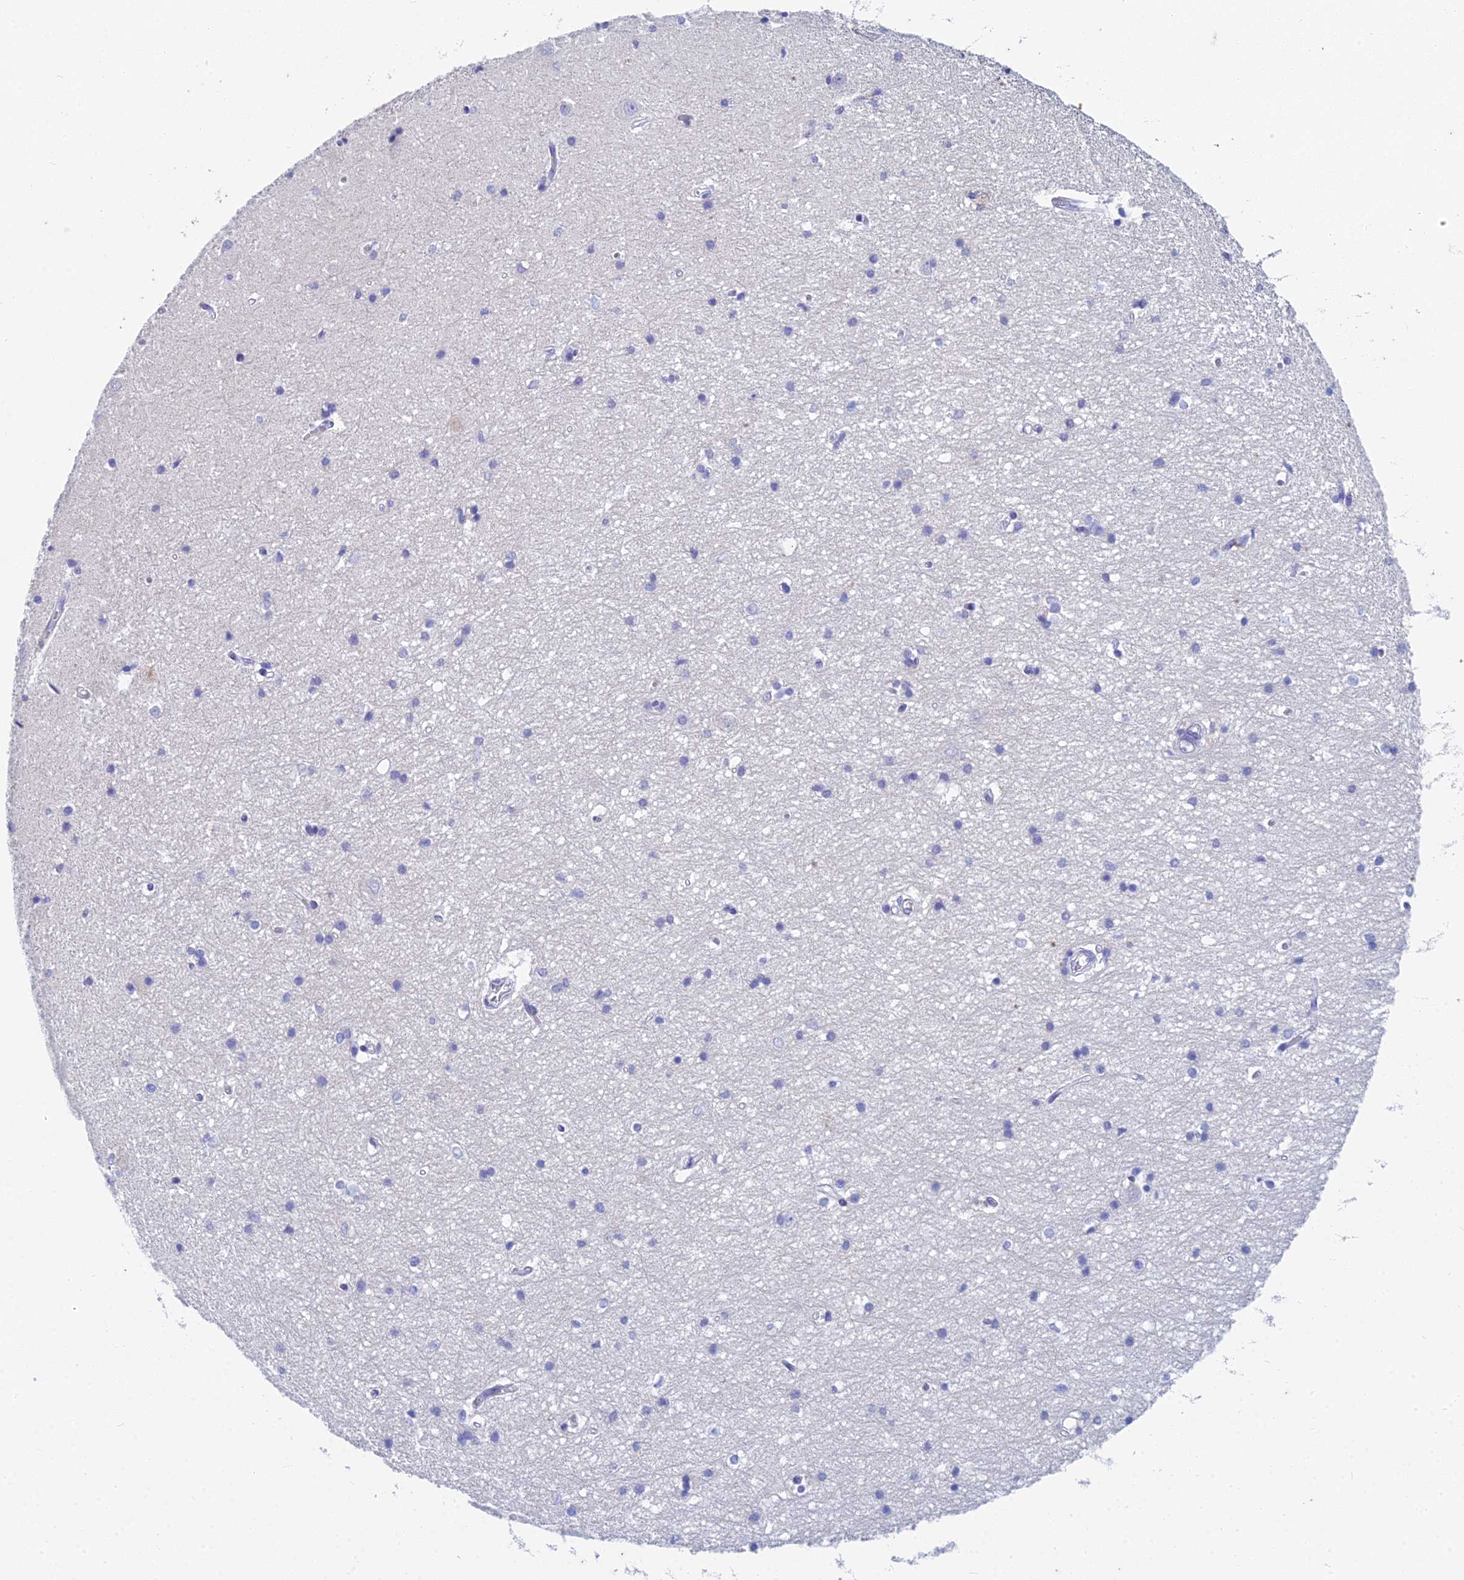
{"staining": {"intensity": "negative", "quantity": "none", "location": "none"}, "tissue": "hippocampus", "cell_type": "Glial cells", "image_type": "normal", "snomed": [{"axis": "morphology", "description": "Normal tissue, NOS"}, {"axis": "topography", "description": "Hippocampus"}], "caption": "The histopathology image displays no staining of glial cells in normal hippocampus.", "gene": "EEF2KMT", "patient": {"sex": "male", "age": 45}}